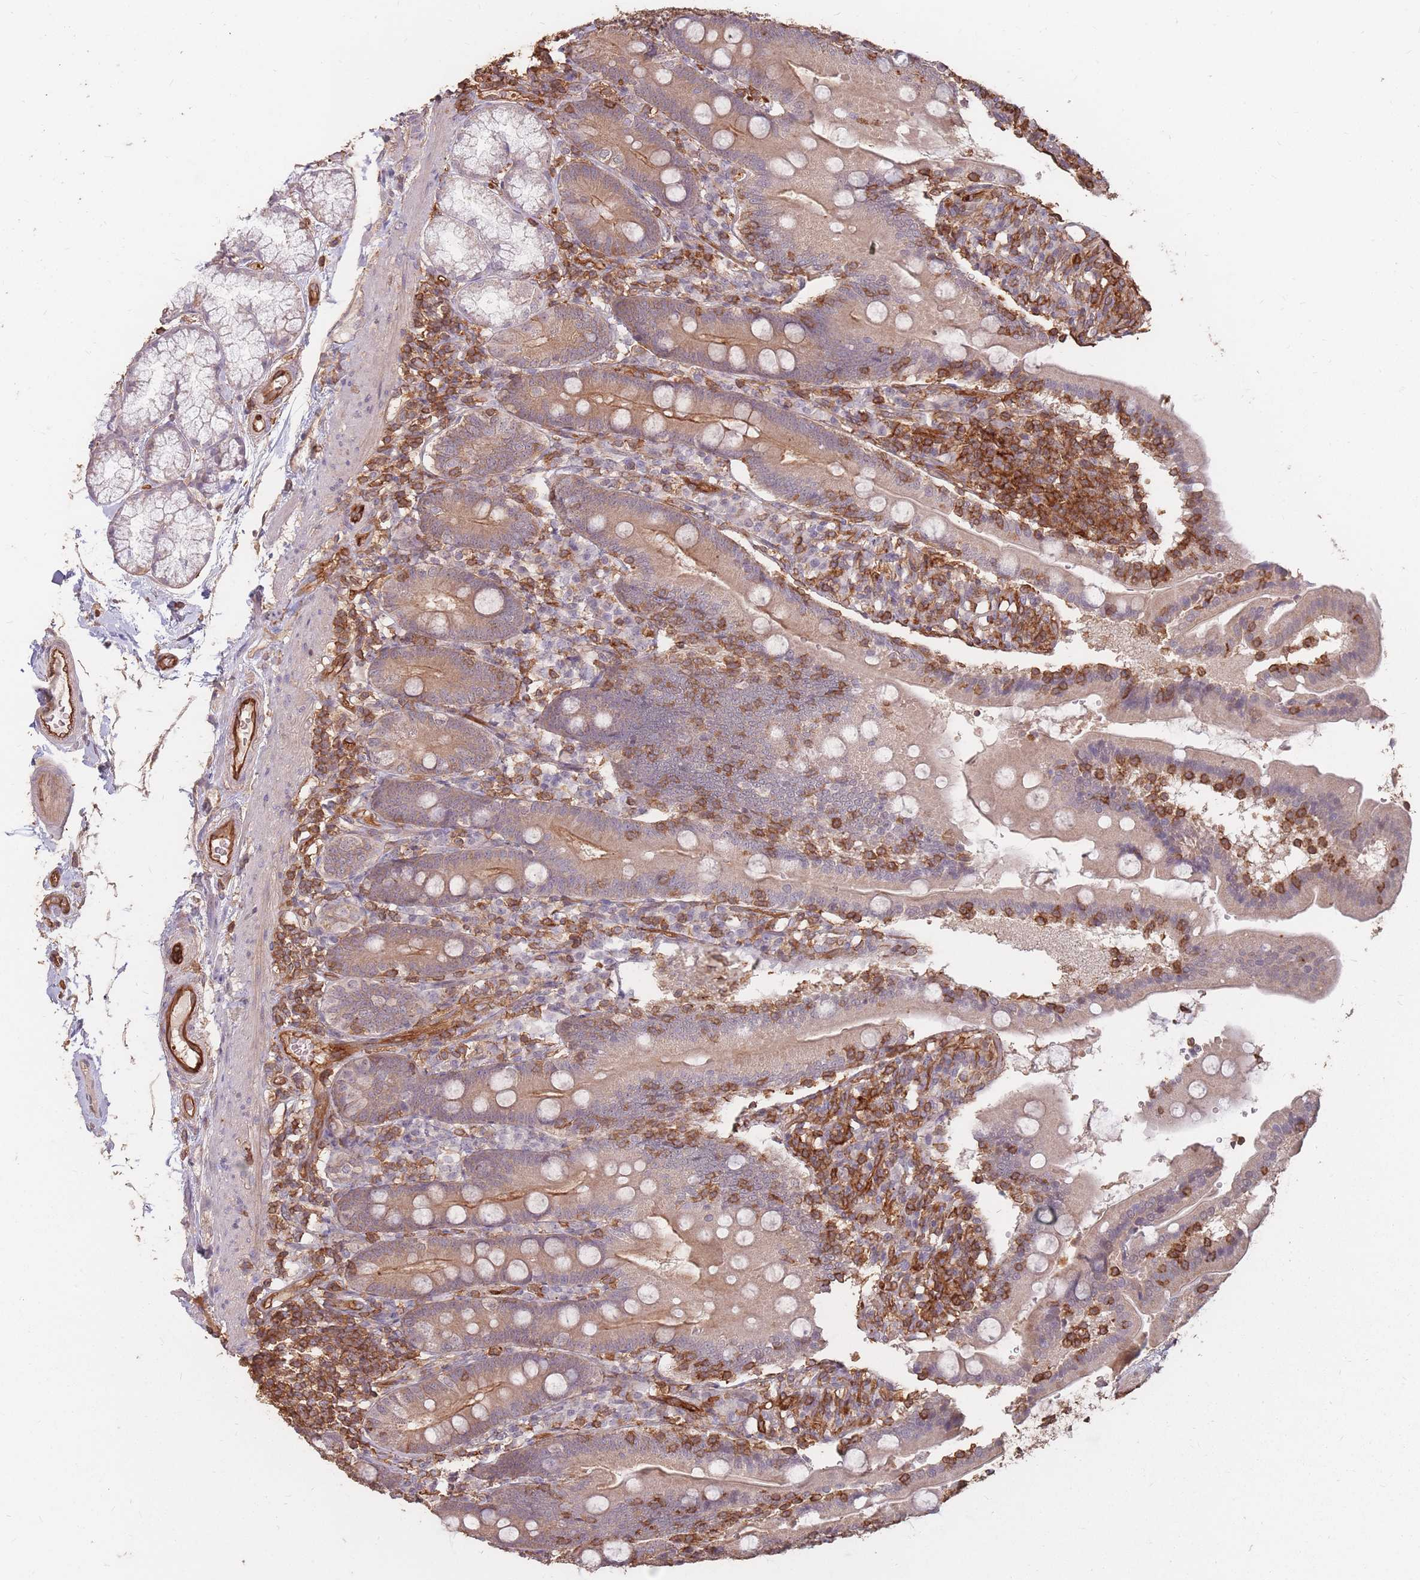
{"staining": {"intensity": "moderate", "quantity": "25%-75%", "location": "cytoplasmic/membranous"}, "tissue": "duodenum", "cell_type": "Glandular cells", "image_type": "normal", "snomed": [{"axis": "morphology", "description": "Normal tissue, NOS"}, {"axis": "topography", "description": "Duodenum"}], "caption": "Immunohistochemistry (IHC) of benign duodenum shows medium levels of moderate cytoplasmic/membranous staining in about 25%-75% of glandular cells.", "gene": "PLS3", "patient": {"sex": "female", "age": 67}}